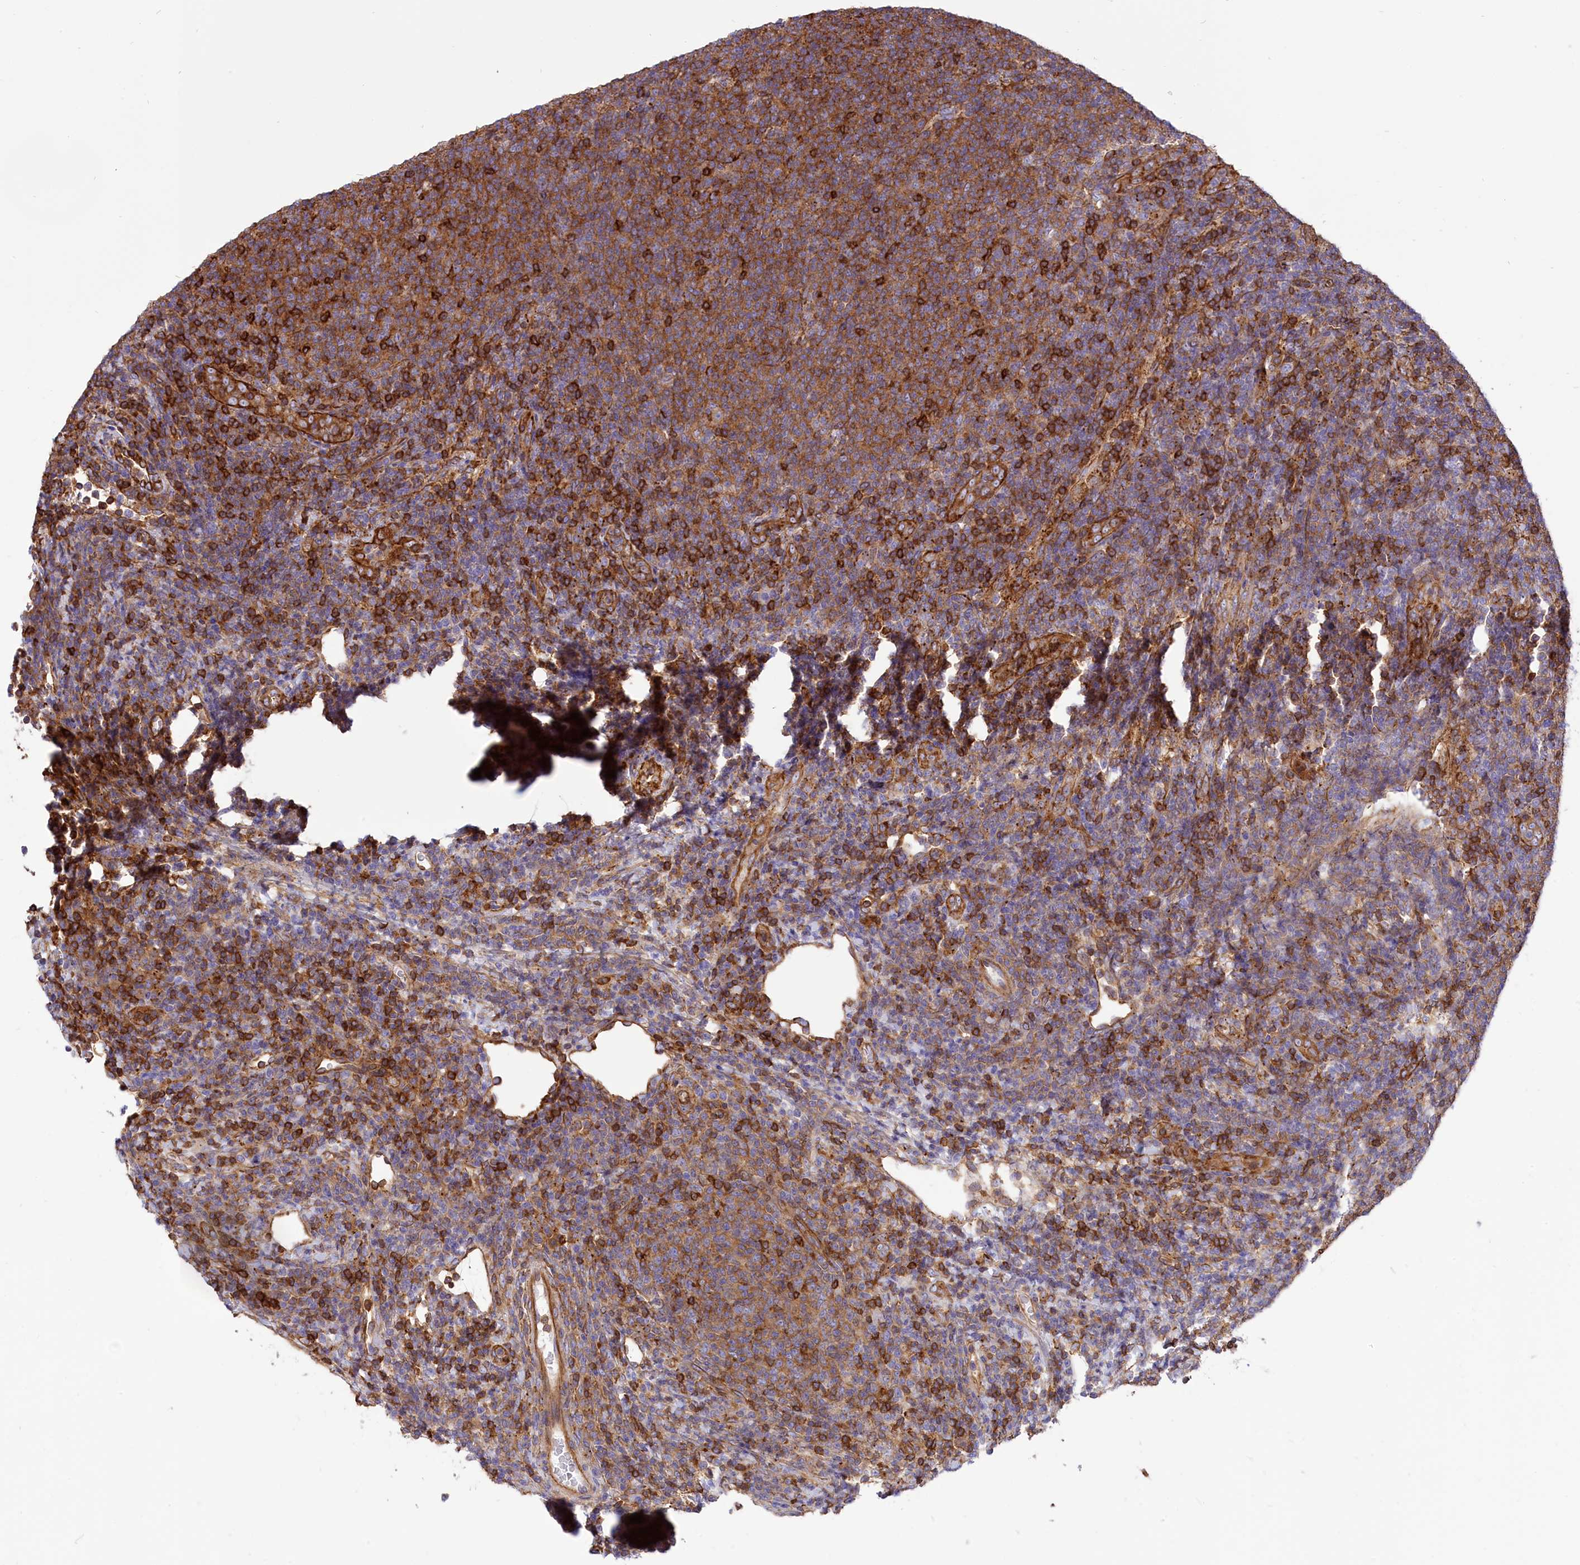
{"staining": {"intensity": "moderate", "quantity": "25%-75%", "location": "cytoplasmic/membranous"}, "tissue": "lymphoma", "cell_type": "Tumor cells", "image_type": "cancer", "snomed": [{"axis": "morphology", "description": "Malignant lymphoma, non-Hodgkin's type, Low grade"}, {"axis": "topography", "description": "Lymph node"}], "caption": "Low-grade malignant lymphoma, non-Hodgkin's type tissue reveals moderate cytoplasmic/membranous positivity in approximately 25%-75% of tumor cells, visualized by immunohistochemistry.", "gene": "SEPTIN9", "patient": {"sex": "male", "age": 66}}